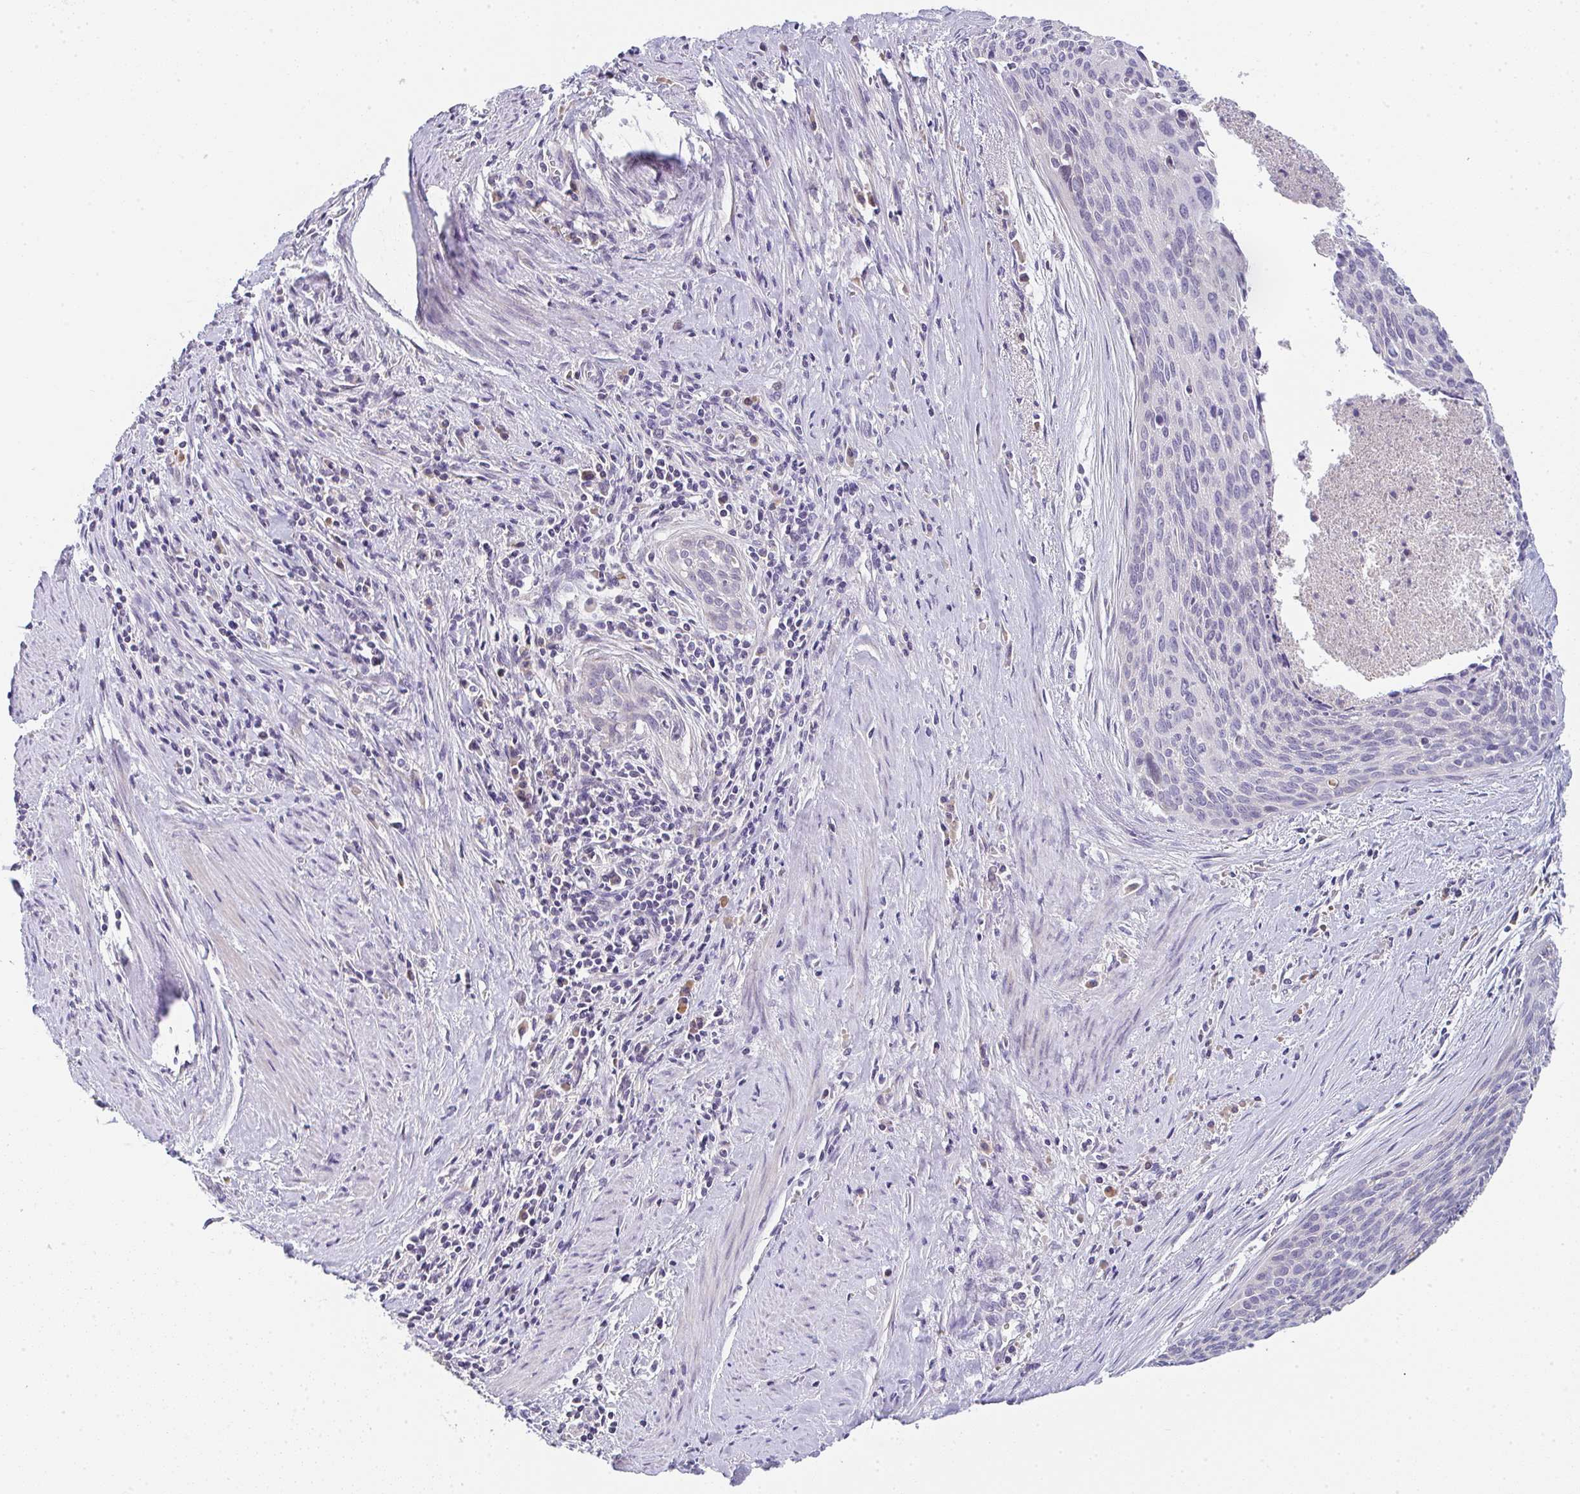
{"staining": {"intensity": "negative", "quantity": "none", "location": "none"}, "tissue": "cervical cancer", "cell_type": "Tumor cells", "image_type": "cancer", "snomed": [{"axis": "morphology", "description": "Squamous cell carcinoma, NOS"}, {"axis": "topography", "description": "Cervix"}], "caption": "The micrograph reveals no significant staining in tumor cells of cervical squamous cell carcinoma. The staining is performed using DAB brown chromogen with nuclei counter-stained in using hematoxylin.", "gene": "CACNA1S", "patient": {"sex": "female", "age": 55}}